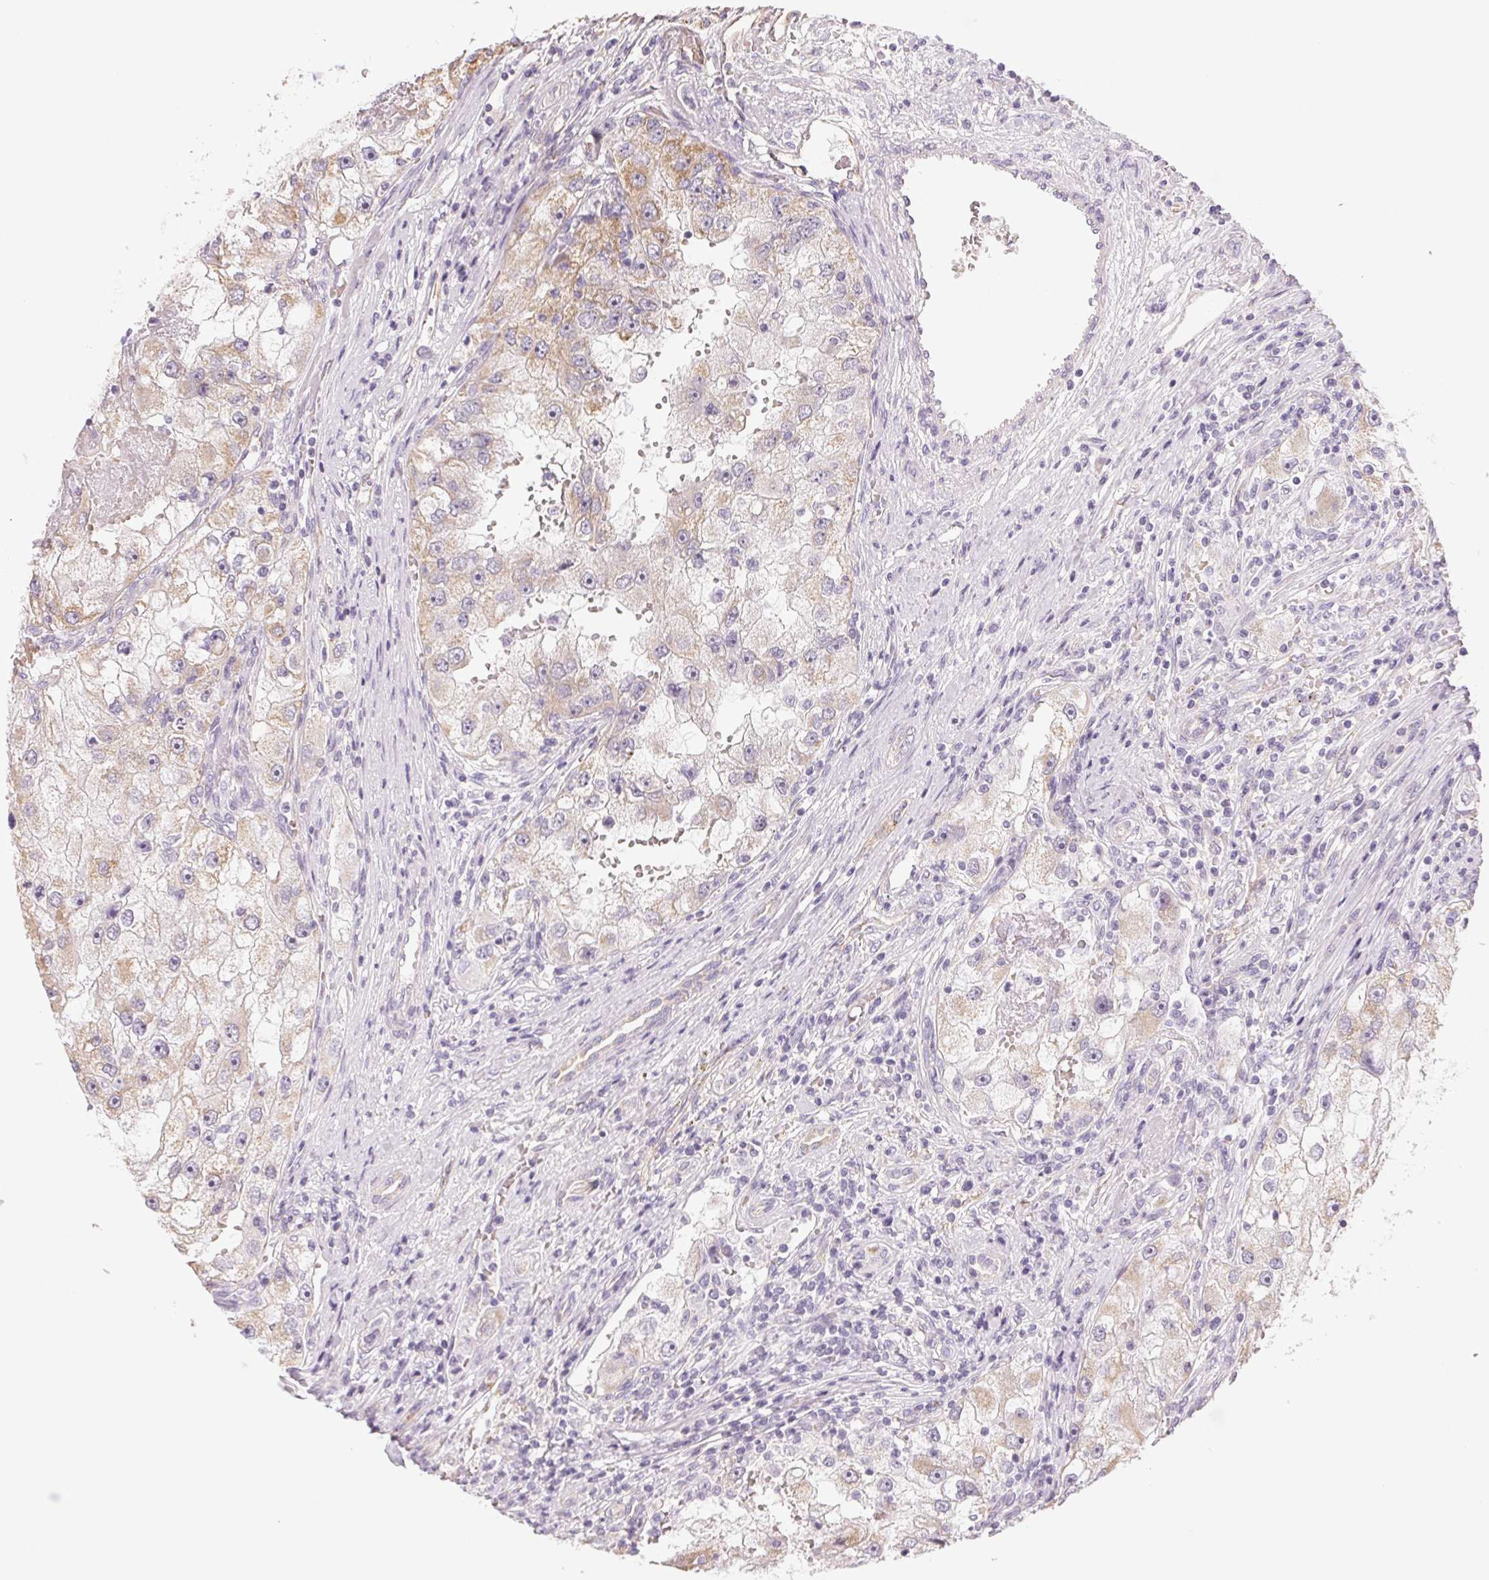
{"staining": {"intensity": "weak", "quantity": "25%-75%", "location": "cytoplasmic/membranous"}, "tissue": "renal cancer", "cell_type": "Tumor cells", "image_type": "cancer", "snomed": [{"axis": "morphology", "description": "Adenocarcinoma, NOS"}, {"axis": "topography", "description": "Kidney"}], "caption": "A histopathology image of renal adenocarcinoma stained for a protein demonstrates weak cytoplasmic/membranous brown staining in tumor cells.", "gene": "SMYD1", "patient": {"sex": "male", "age": 63}}